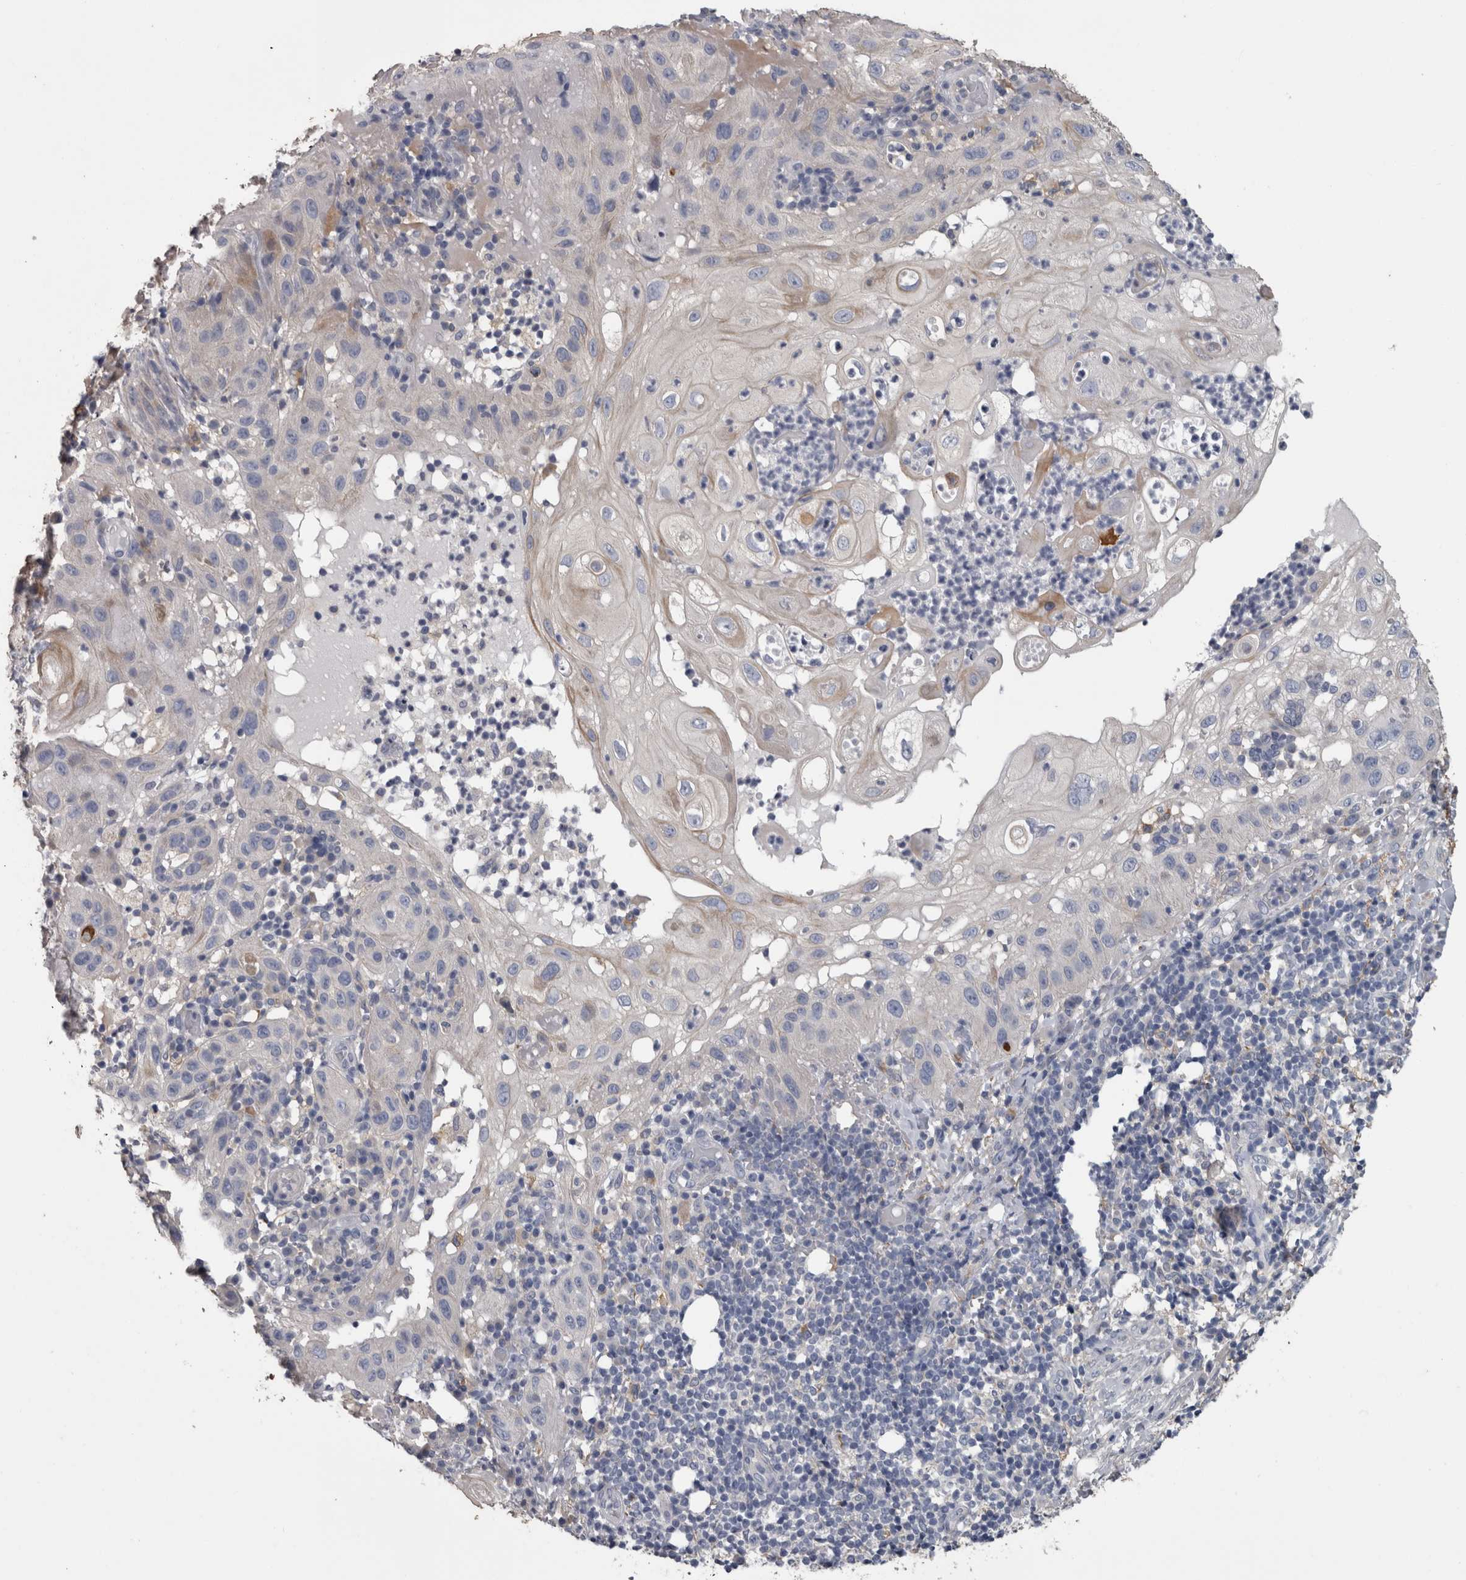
{"staining": {"intensity": "weak", "quantity": "<25%", "location": "cytoplasmic/membranous"}, "tissue": "skin cancer", "cell_type": "Tumor cells", "image_type": "cancer", "snomed": [{"axis": "morphology", "description": "Normal tissue, NOS"}, {"axis": "morphology", "description": "Squamous cell carcinoma, NOS"}, {"axis": "topography", "description": "Skin"}], "caption": "An immunohistochemistry micrograph of squamous cell carcinoma (skin) is shown. There is no staining in tumor cells of squamous cell carcinoma (skin).", "gene": "EFEMP2", "patient": {"sex": "female", "age": 96}}